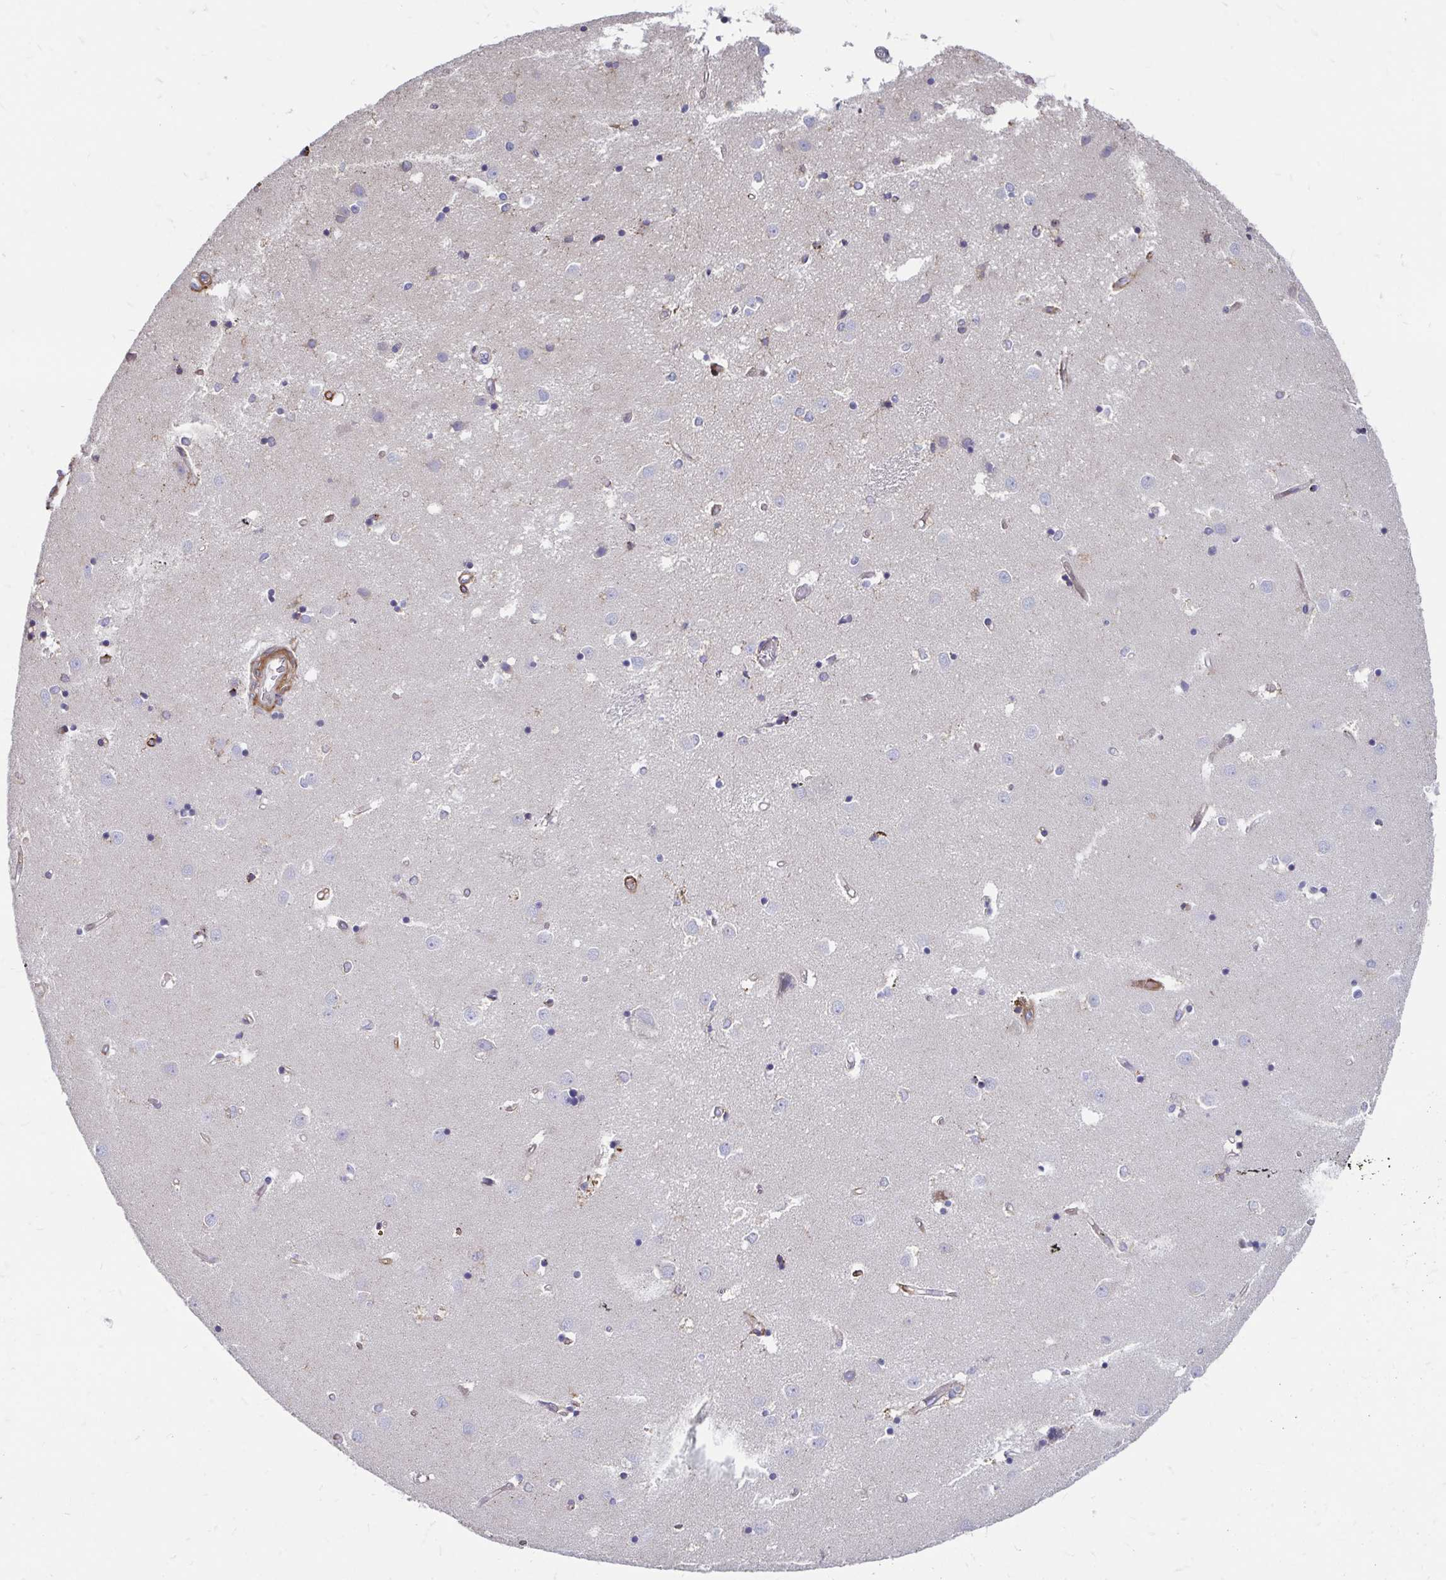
{"staining": {"intensity": "negative", "quantity": "none", "location": "none"}, "tissue": "caudate", "cell_type": "Glial cells", "image_type": "normal", "snomed": [{"axis": "morphology", "description": "Normal tissue, NOS"}, {"axis": "topography", "description": "Lateral ventricle wall"}], "caption": "Immunohistochemistry micrograph of benign caudate stained for a protein (brown), which exhibits no expression in glial cells. The staining was performed using DAB (3,3'-diaminobenzidine) to visualize the protein expression in brown, while the nuclei were stained in blue with hematoxylin (Magnification: 20x).", "gene": "CDKL1", "patient": {"sex": "male", "age": 54}}